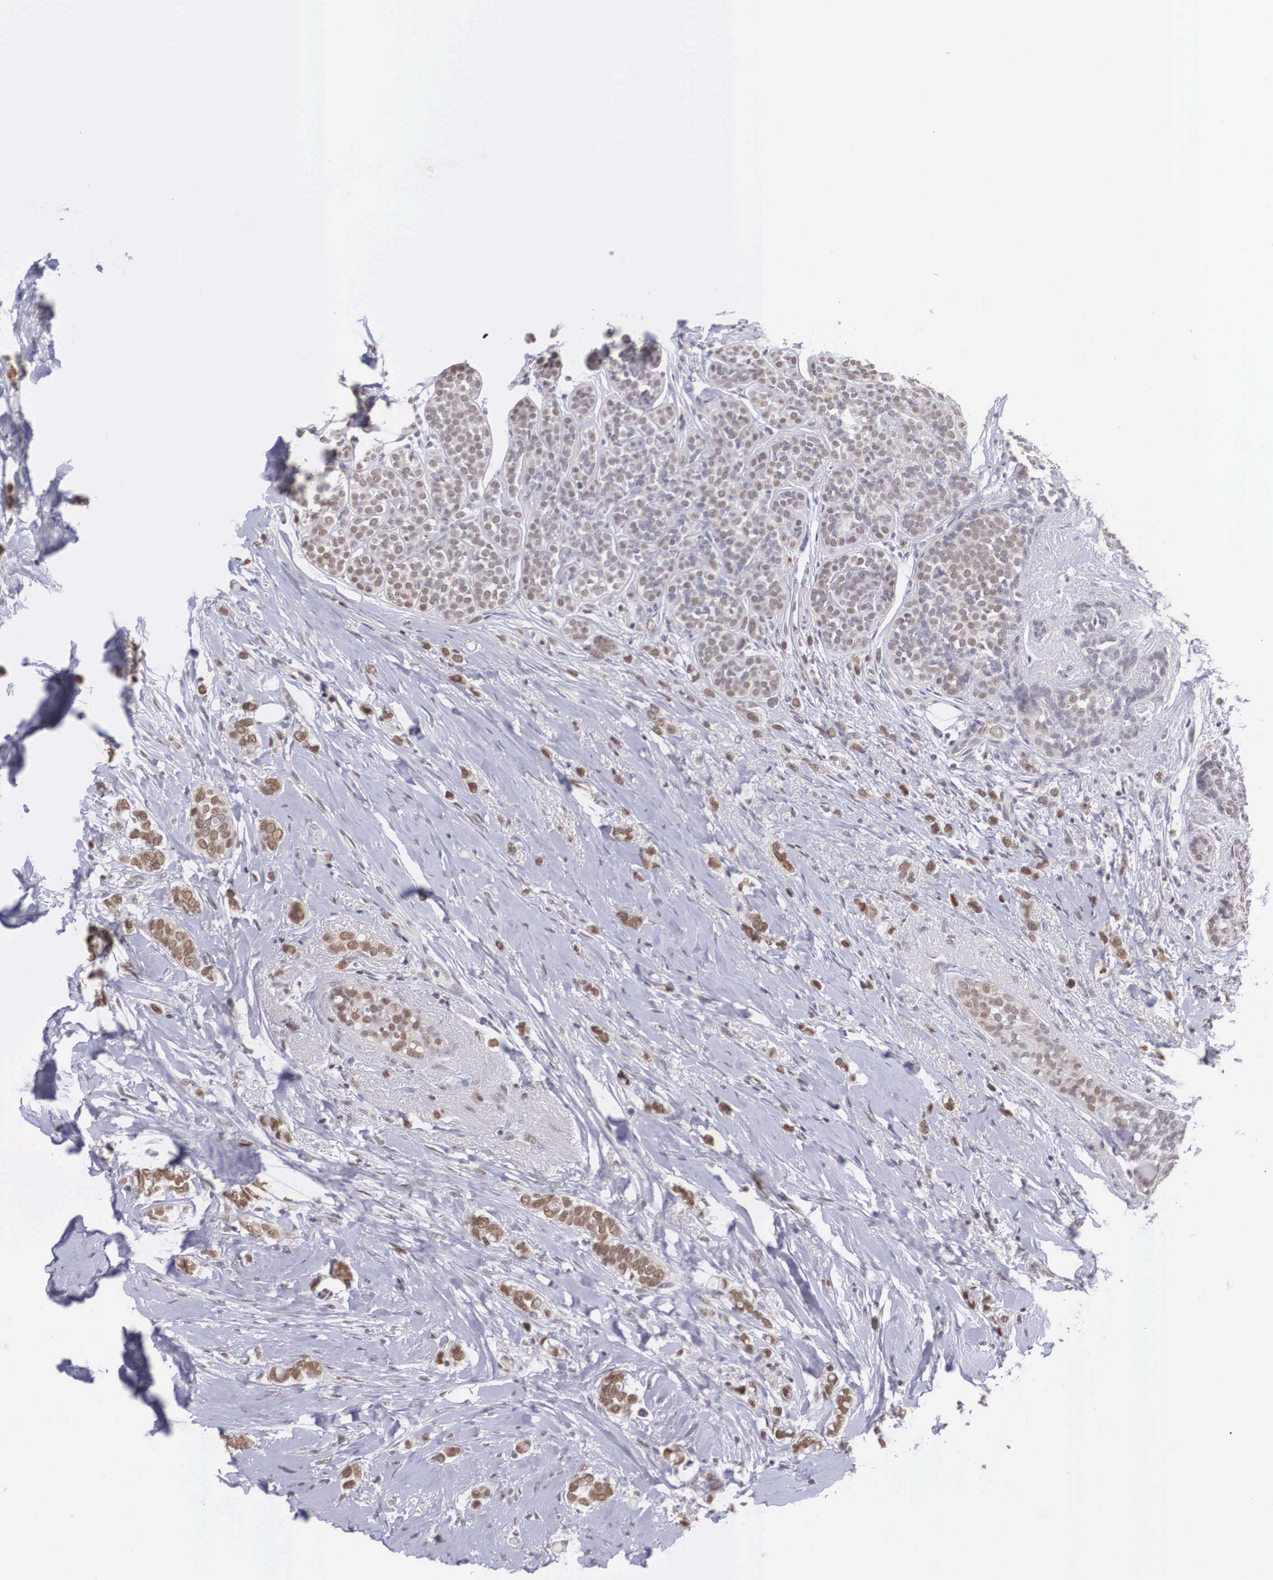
{"staining": {"intensity": "weak", "quantity": "25%-75%", "location": "cytoplasmic/membranous,nuclear"}, "tissue": "breast cancer", "cell_type": "Tumor cells", "image_type": "cancer", "snomed": [{"axis": "morphology", "description": "Duct carcinoma"}, {"axis": "topography", "description": "Breast"}], "caption": "Immunohistochemistry (IHC) (DAB (3,3'-diaminobenzidine)) staining of human infiltrating ductal carcinoma (breast) shows weak cytoplasmic/membranous and nuclear protein expression in about 25%-75% of tumor cells. The staining is performed using DAB brown chromogen to label protein expression. The nuclei are counter-stained blue using hematoxylin.", "gene": "NINL", "patient": {"sex": "female", "age": 72}}